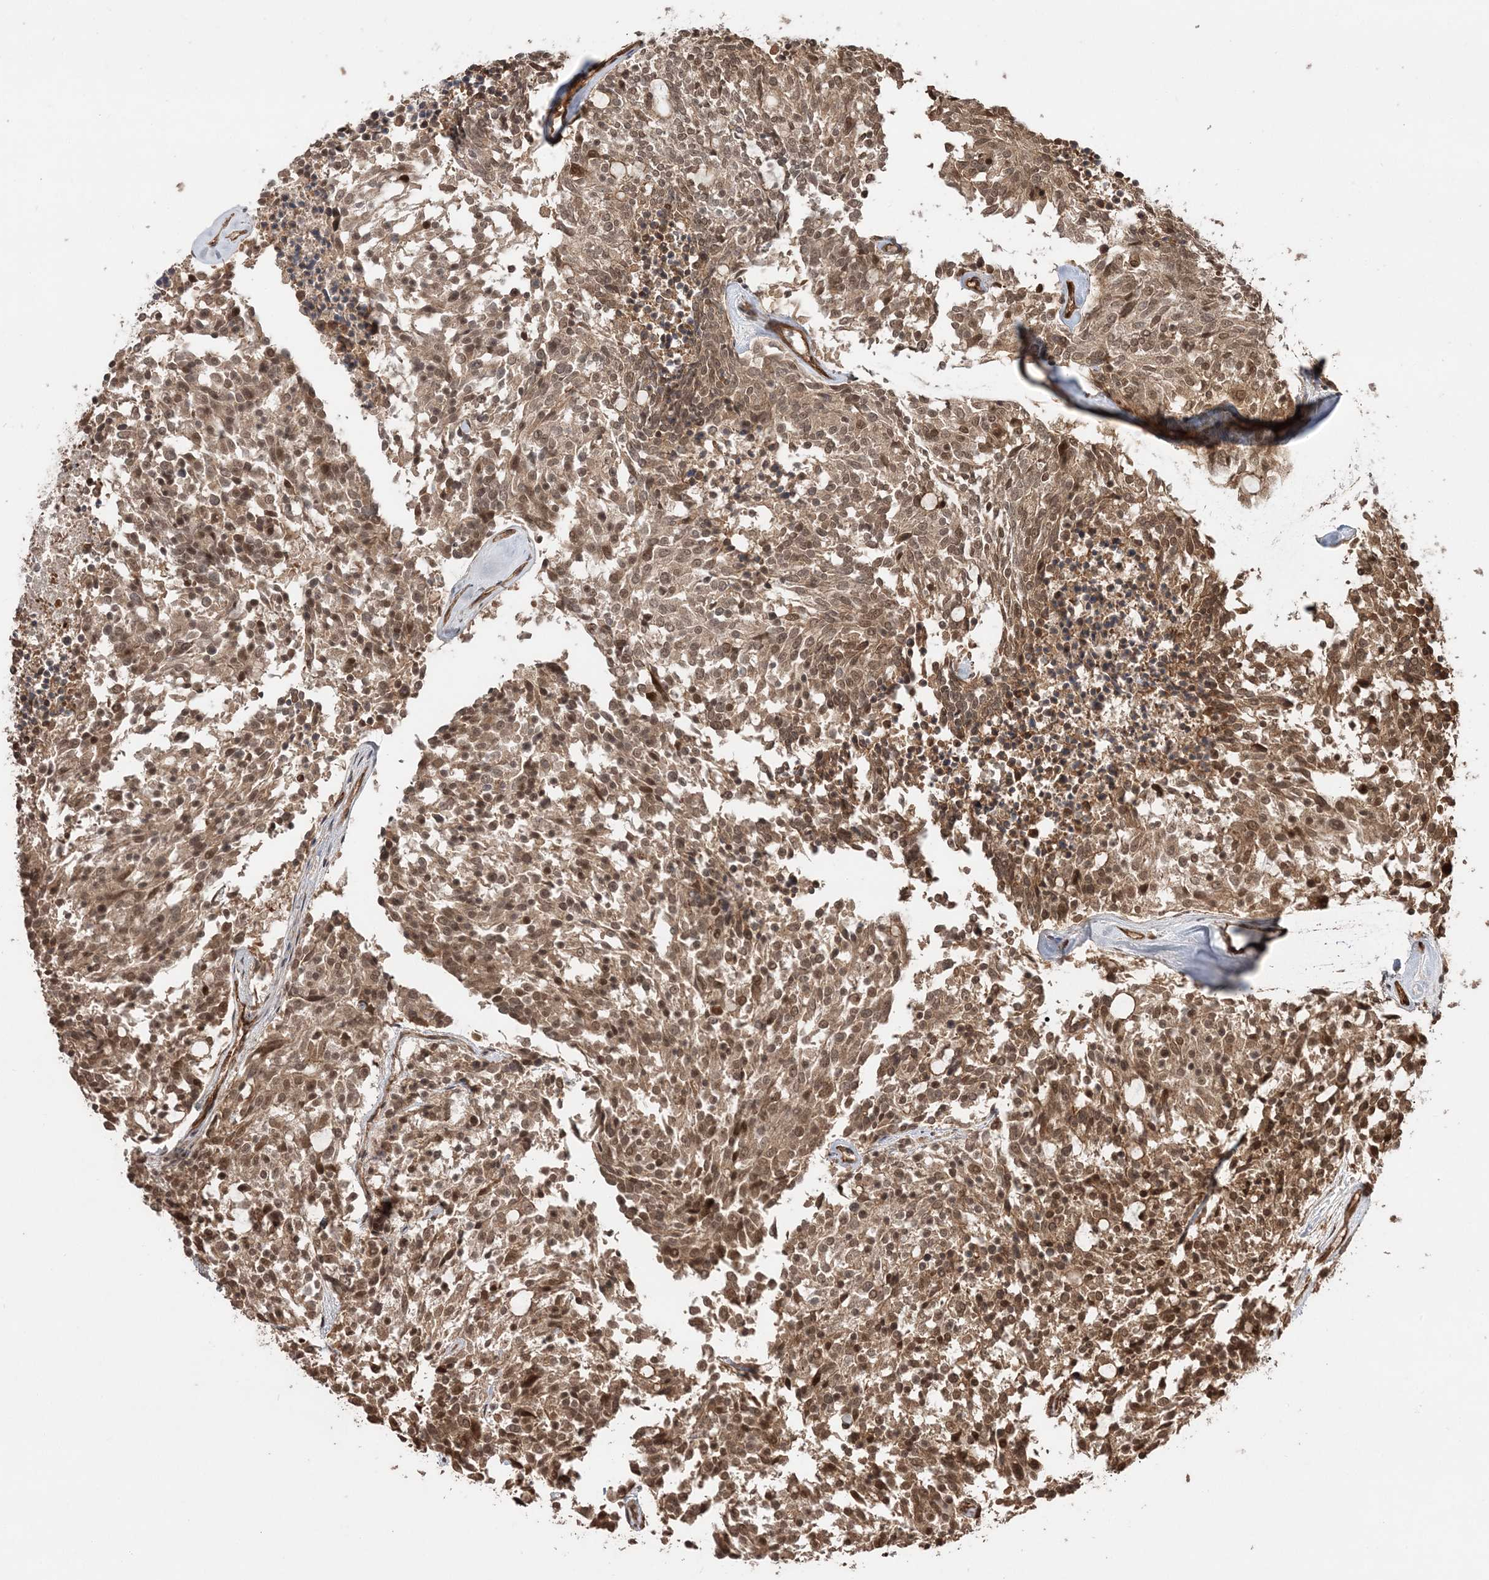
{"staining": {"intensity": "moderate", "quantity": ">75%", "location": "cytoplasmic/membranous,nuclear"}, "tissue": "carcinoid", "cell_type": "Tumor cells", "image_type": "cancer", "snomed": [{"axis": "morphology", "description": "Carcinoid, malignant, NOS"}, {"axis": "topography", "description": "Pancreas"}], "caption": "Carcinoid was stained to show a protein in brown. There is medium levels of moderate cytoplasmic/membranous and nuclear expression in approximately >75% of tumor cells.", "gene": "ETAA1", "patient": {"sex": "female", "age": 54}}